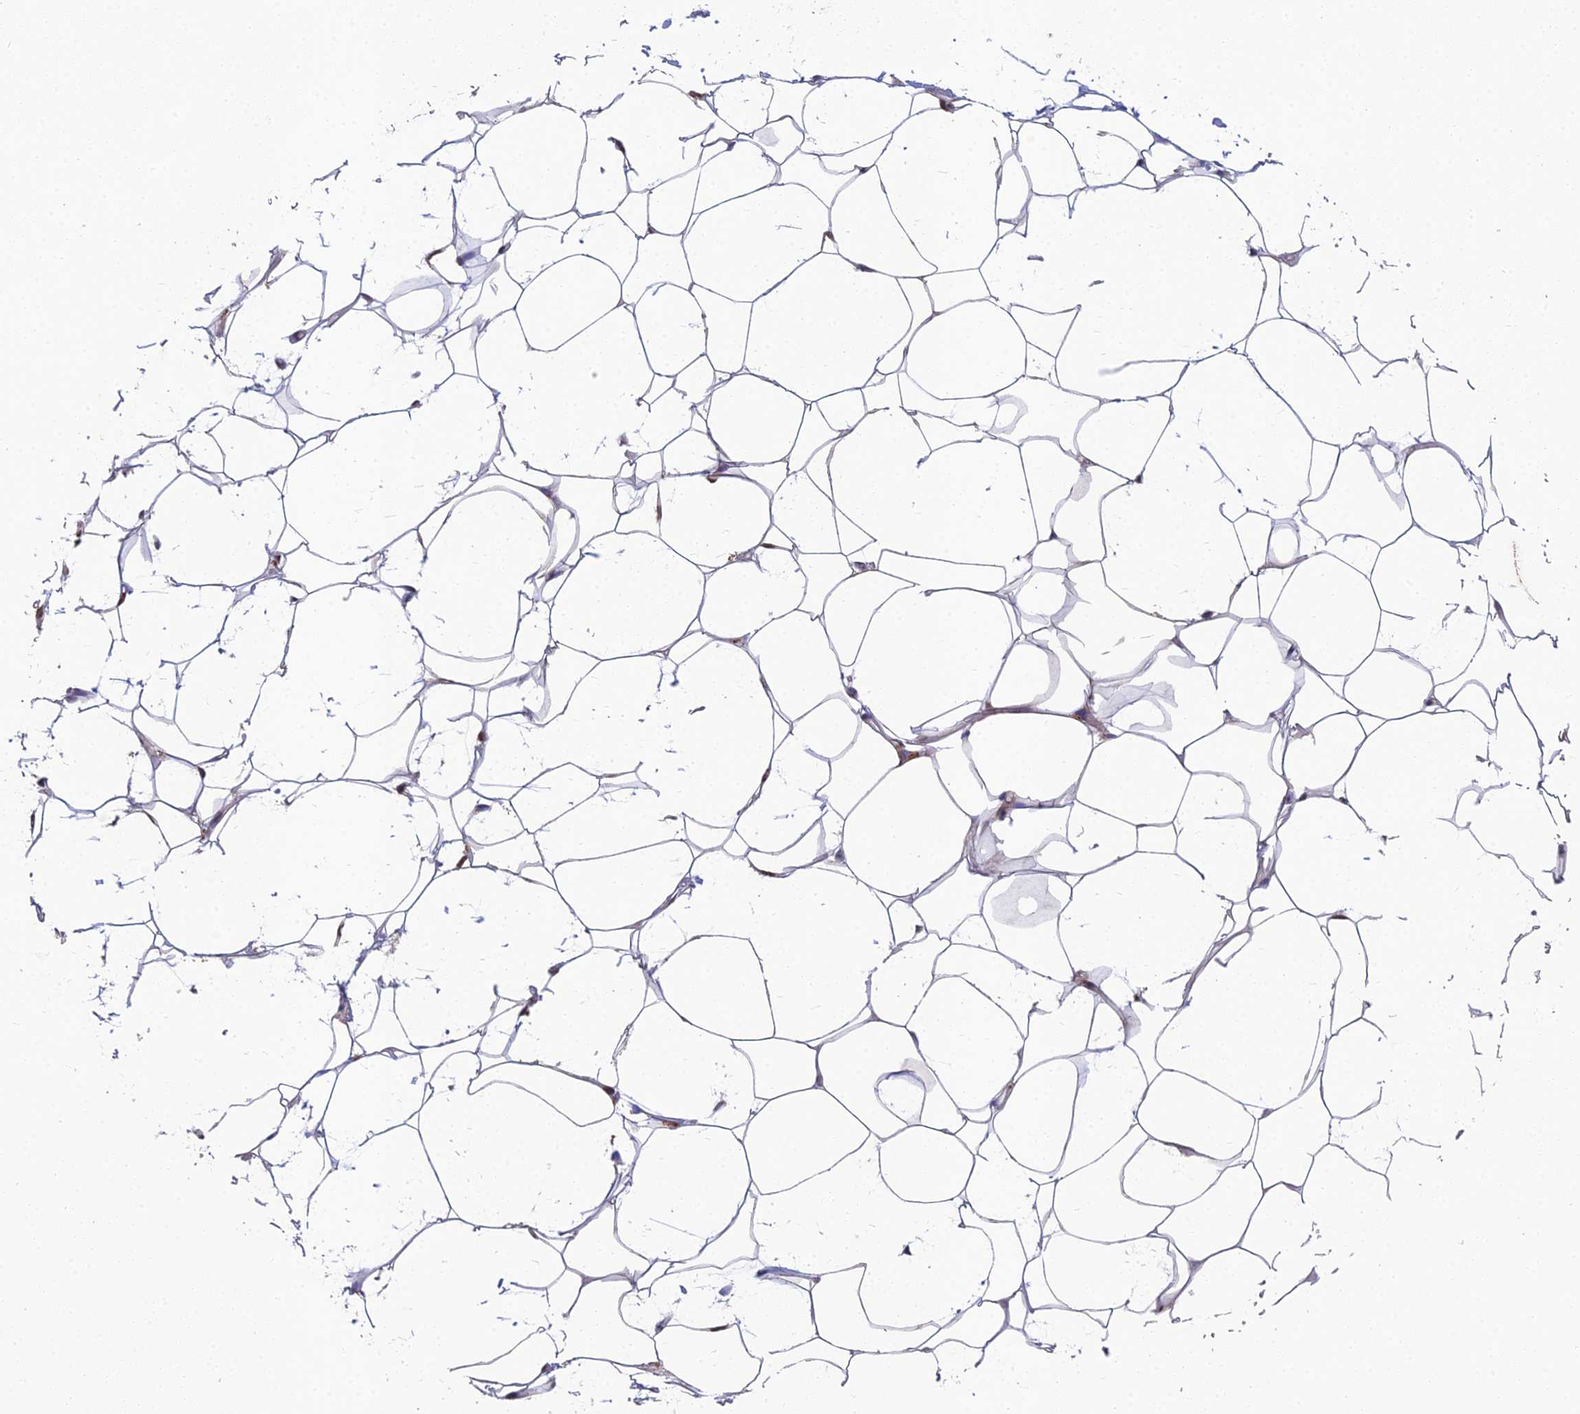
{"staining": {"intensity": "moderate", "quantity": "<25%", "location": "nuclear"}, "tissue": "adipose tissue", "cell_type": "Adipocytes", "image_type": "normal", "snomed": [{"axis": "morphology", "description": "Normal tissue, NOS"}, {"axis": "topography", "description": "Breast"}], "caption": "The image exhibits immunohistochemical staining of unremarkable adipose tissue. There is moderate nuclear expression is appreciated in about <25% of adipocytes.", "gene": "ABHD17A", "patient": {"sex": "female", "age": 26}}